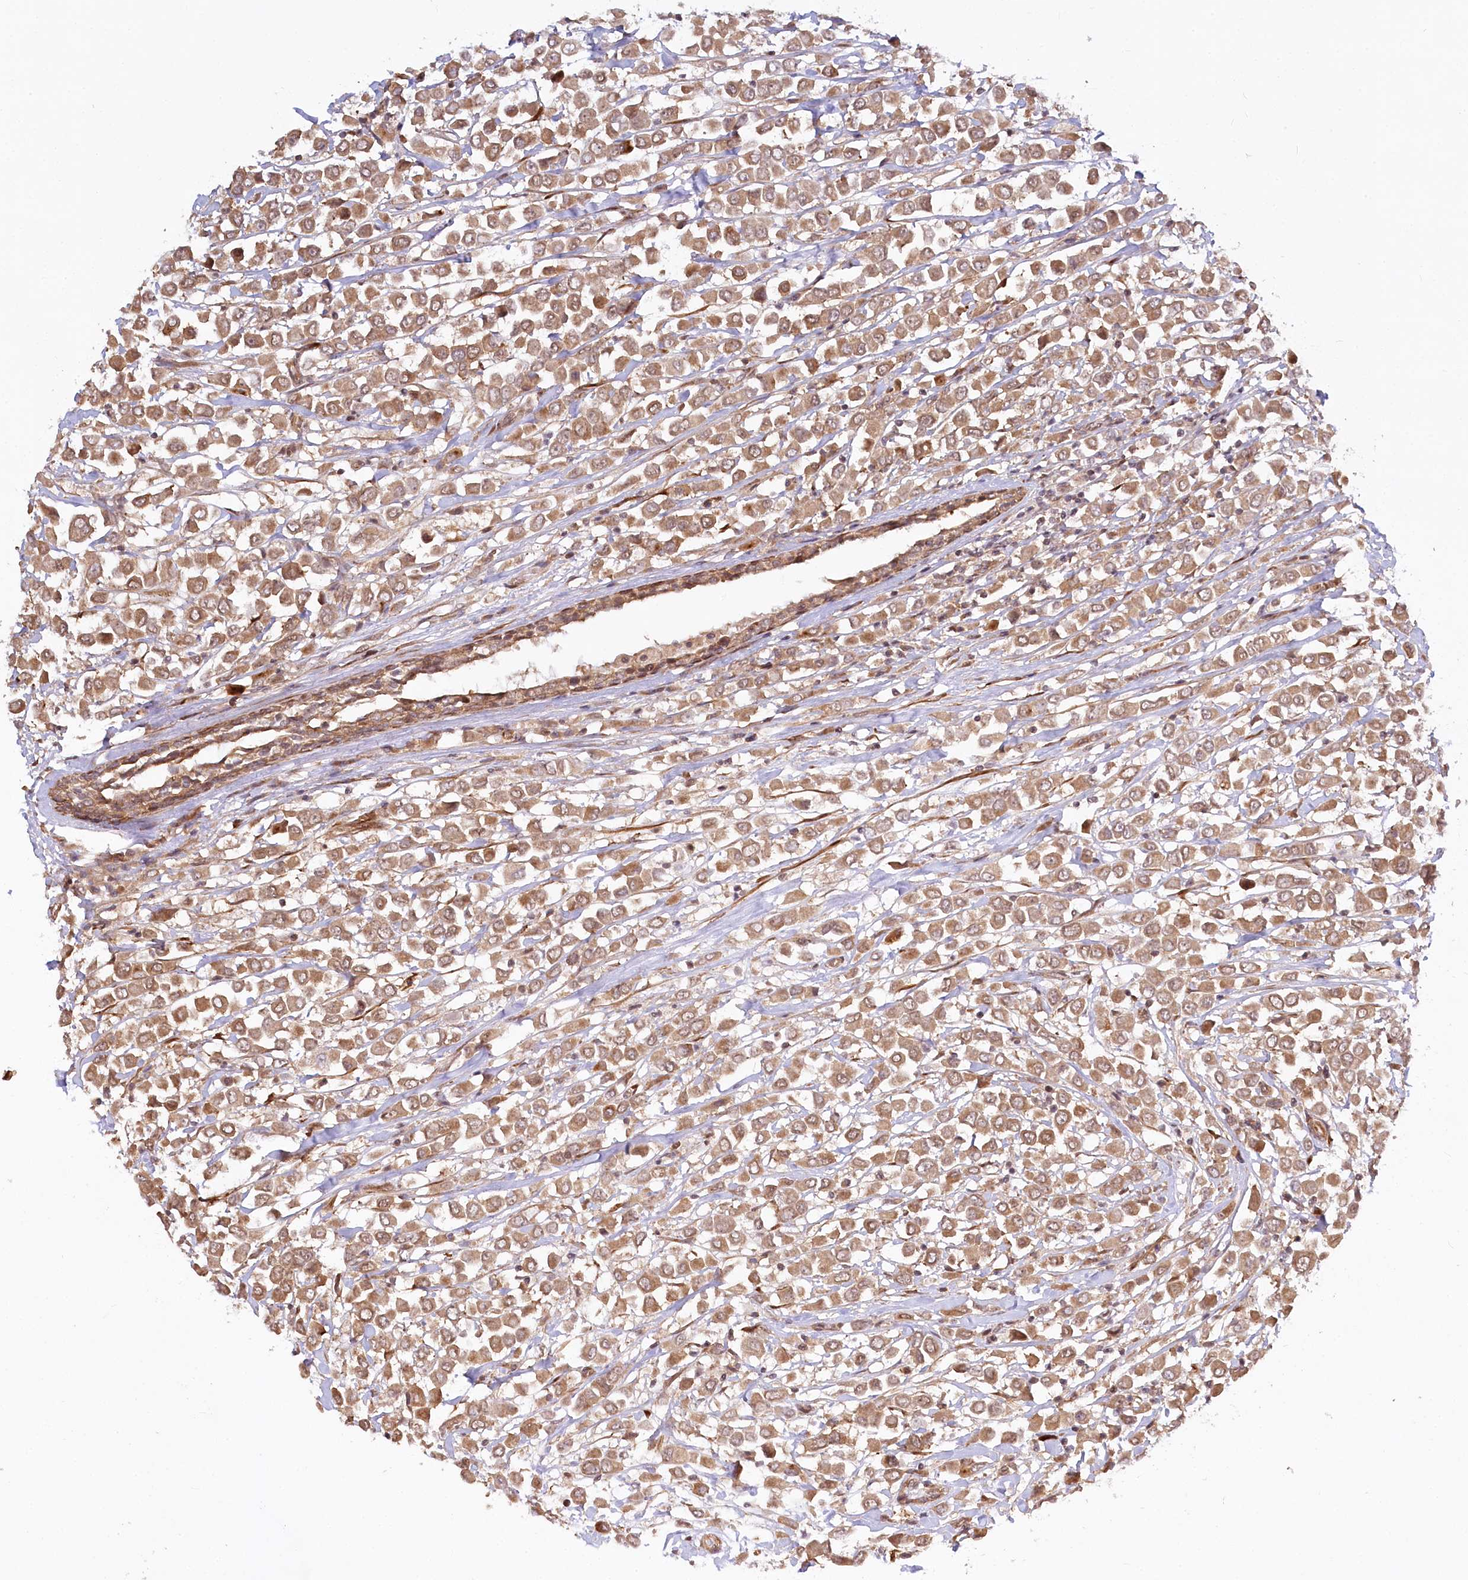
{"staining": {"intensity": "moderate", "quantity": ">75%", "location": "cytoplasmic/membranous"}, "tissue": "breast cancer", "cell_type": "Tumor cells", "image_type": "cancer", "snomed": [{"axis": "morphology", "description": "Duct carcinoma"}, {"axis": "topography", "description": "Breast"}], "caption": "Breast cancer (invasive ductal carcinoma) stained for a protein (brown) exhibits moderate cytoplasmic/membranous positive staining in about >75% of tumor cells.", "gene": "CEP70", "patient": {"sex": "female", "age": 61}}